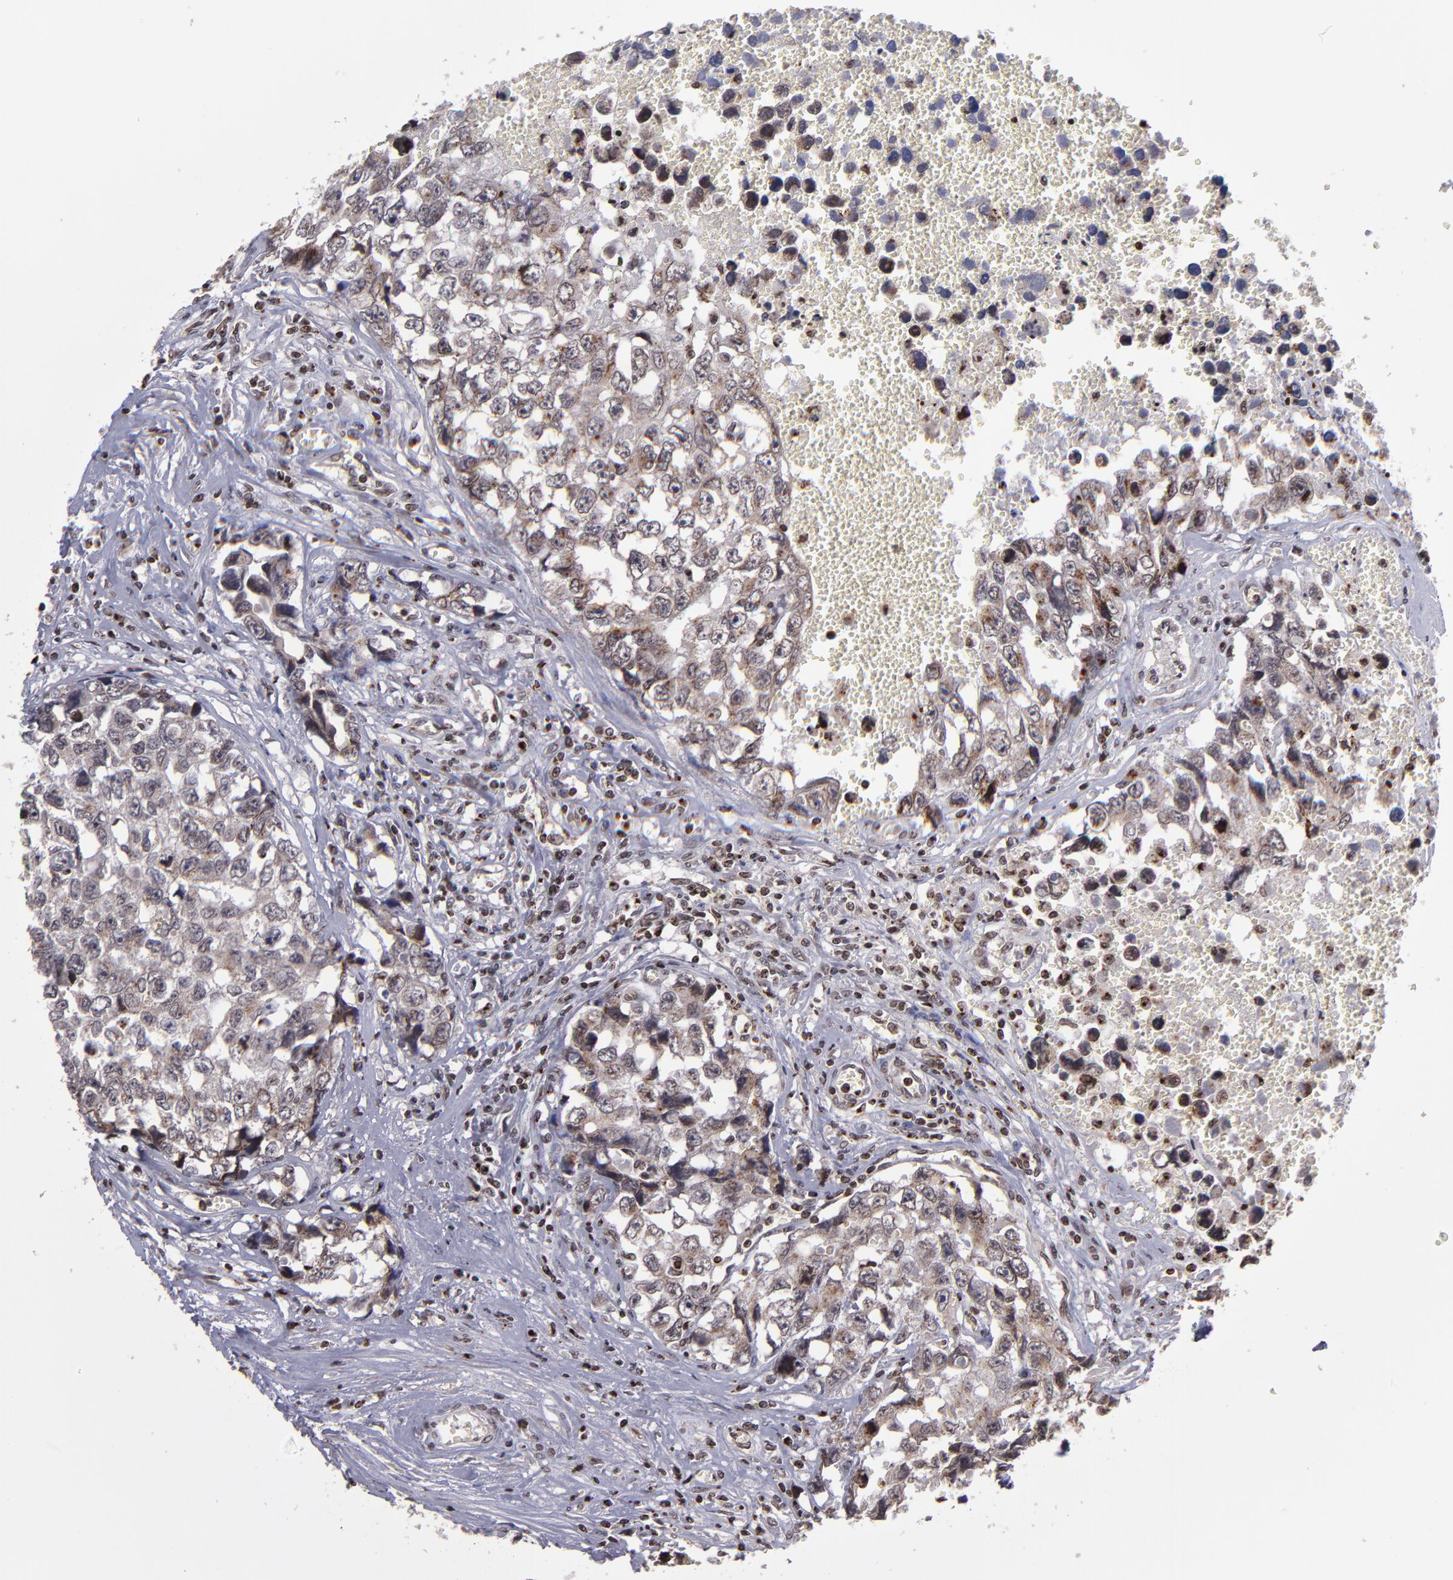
{"staining": {"intensity": "moderate", "quantity": ">75%", "location": "cytoplasmic/membranous,nuclear"}, "tissue": "testis cancer", "cell_type": "Tumor cells", "image_type": "cancer", "snomed": [{"axis": "morphology", "description": "Carcinoma, Embryonal, NOS"}, {"axis": "topography", "description": "Testis"}], "caption": "A histopathology image of embryonal carcinoma (testis) stained for a protein exhibits moderate cytoplasmic/membranous and nuclear brown staining in tumor cells.", "gene": "CSDC2", "patient": {"sex": "male", "age": 31}}